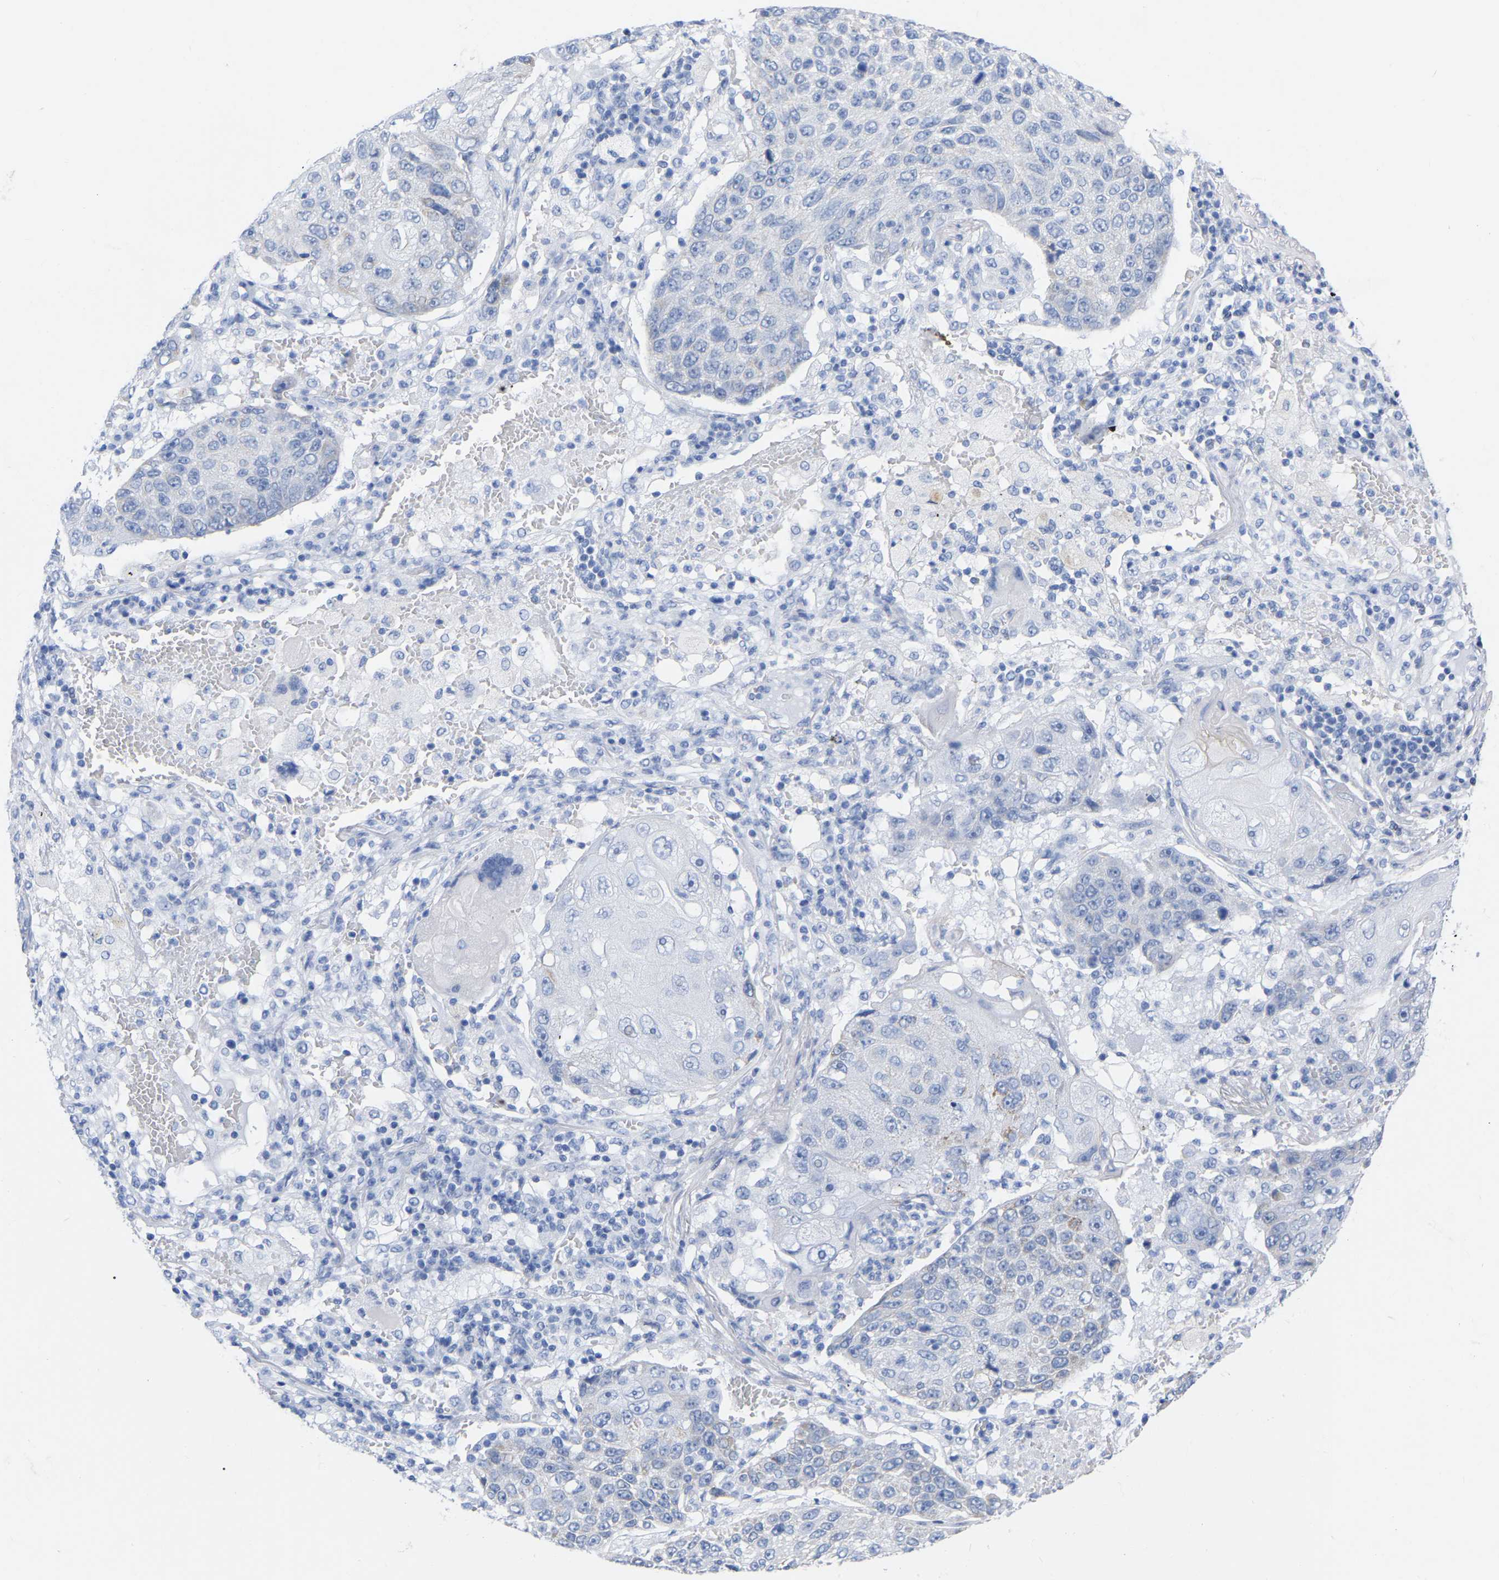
{"staining": {"intensity": "negative", "quantity": "none", "location": "none"}, "tissue": "lung cancer", "cell_type": "Tumor cells", "image_type": "cancer", "snomed": [{"axis": "morphology", "description": "Squamous cell carcinoma, NOS"}, {"axis": "topography", "description": "Lung"}], "caption": "Squamous cell carcinoma (lung) stained for a protein using immunohistochemistry exhibits no expression tumor cells.", "gene": "ZNF629", "patient": {"sex": "male", "age": 61}}